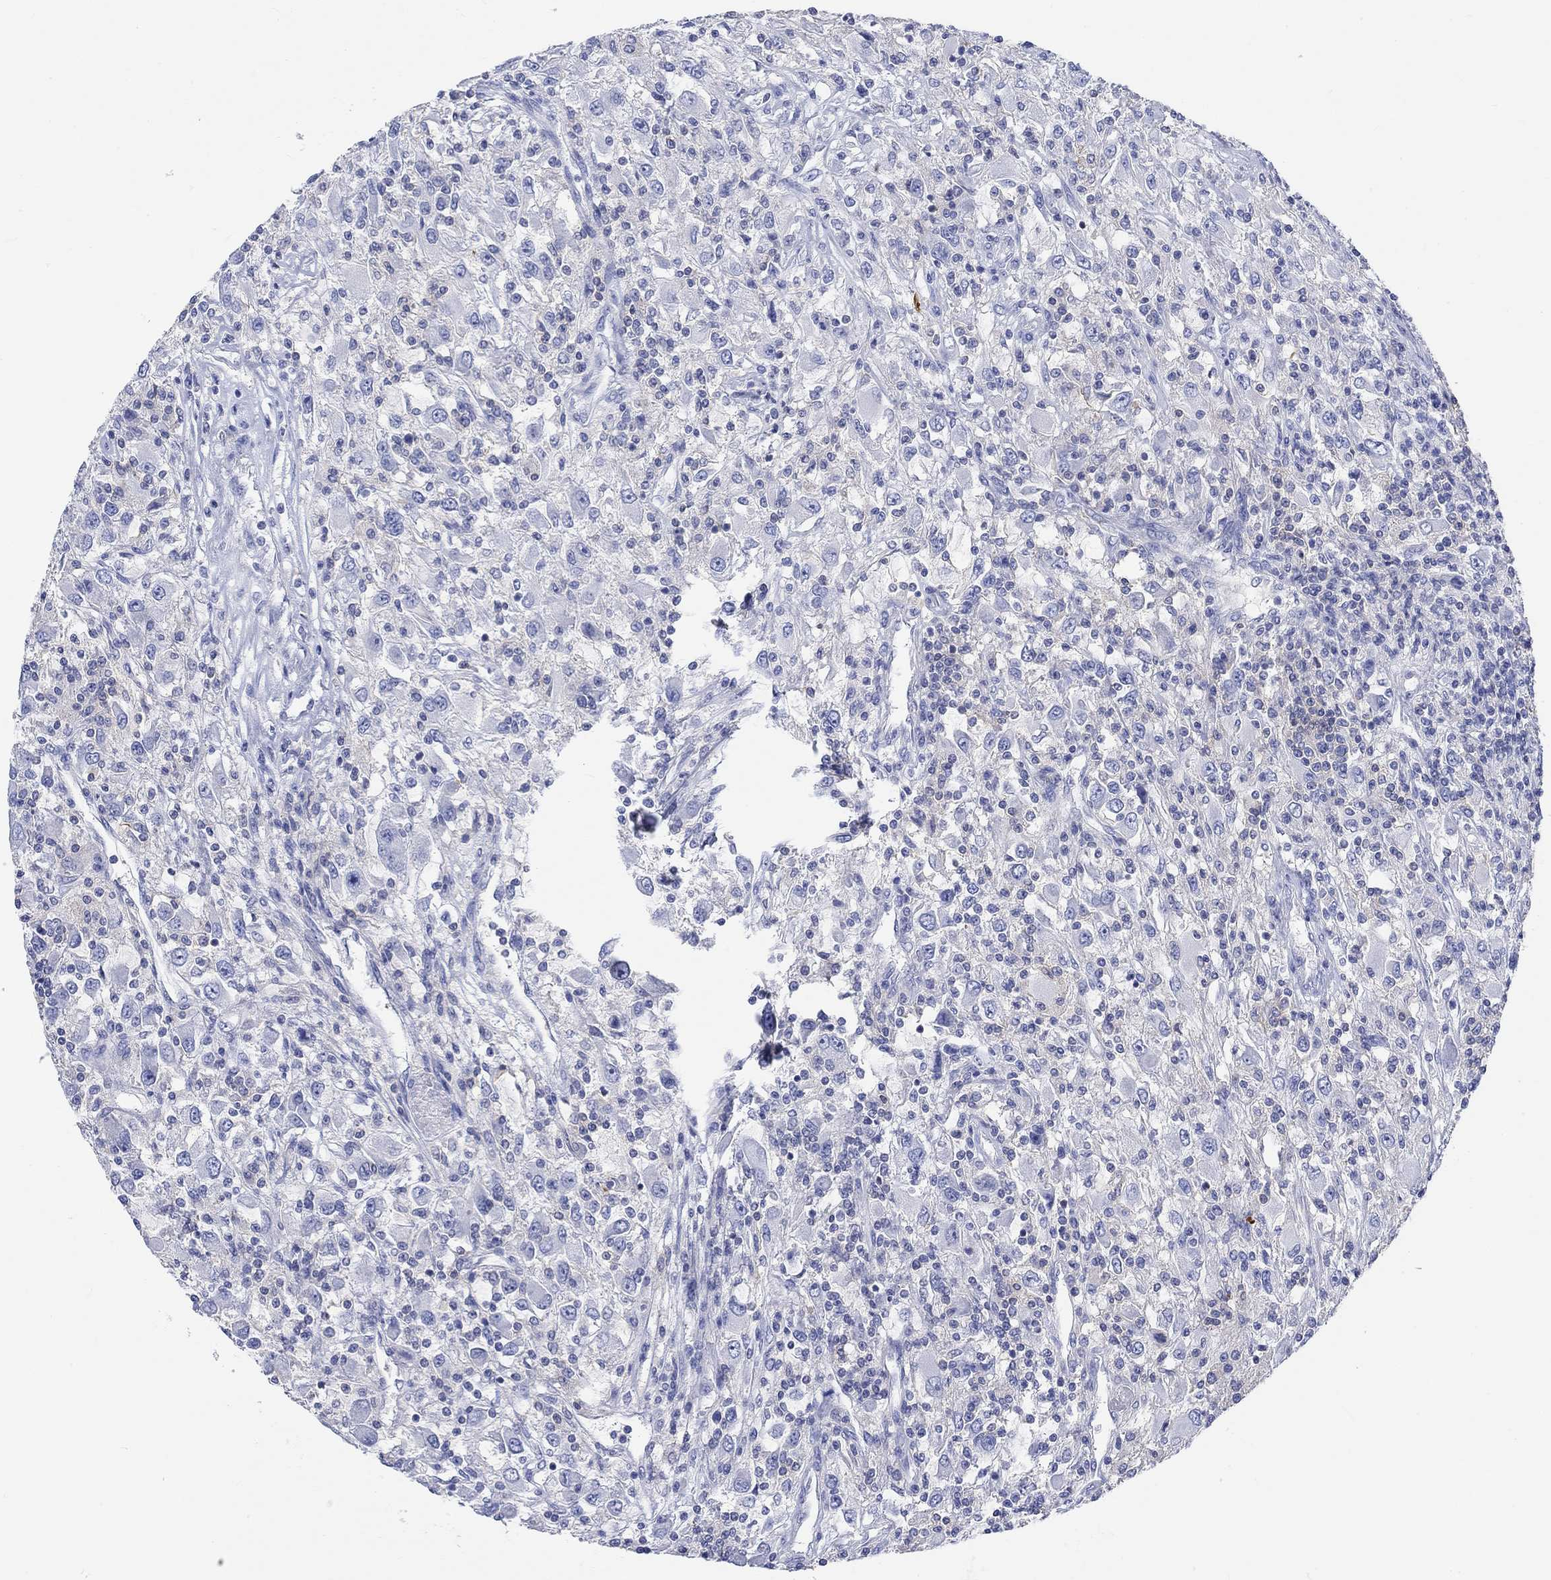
{"staining": {"intensity": "negative", "quantity": "none", "location": "none"}, "tissue": "renal cancer", "cell_type": "Tumor cells", "image_type": "cancer", "snomed": [{"axis": "morphology", "description": "Adenocarcinoma, NOS"}, {"axis": "topography", "description": "Kidney"}], "caption": "Renal cancer was stained to show a protein in brown. There is no significant positivity in tumor cells.", "gene": "GCM1", "patient": {"sex": "female", "age": 67}}